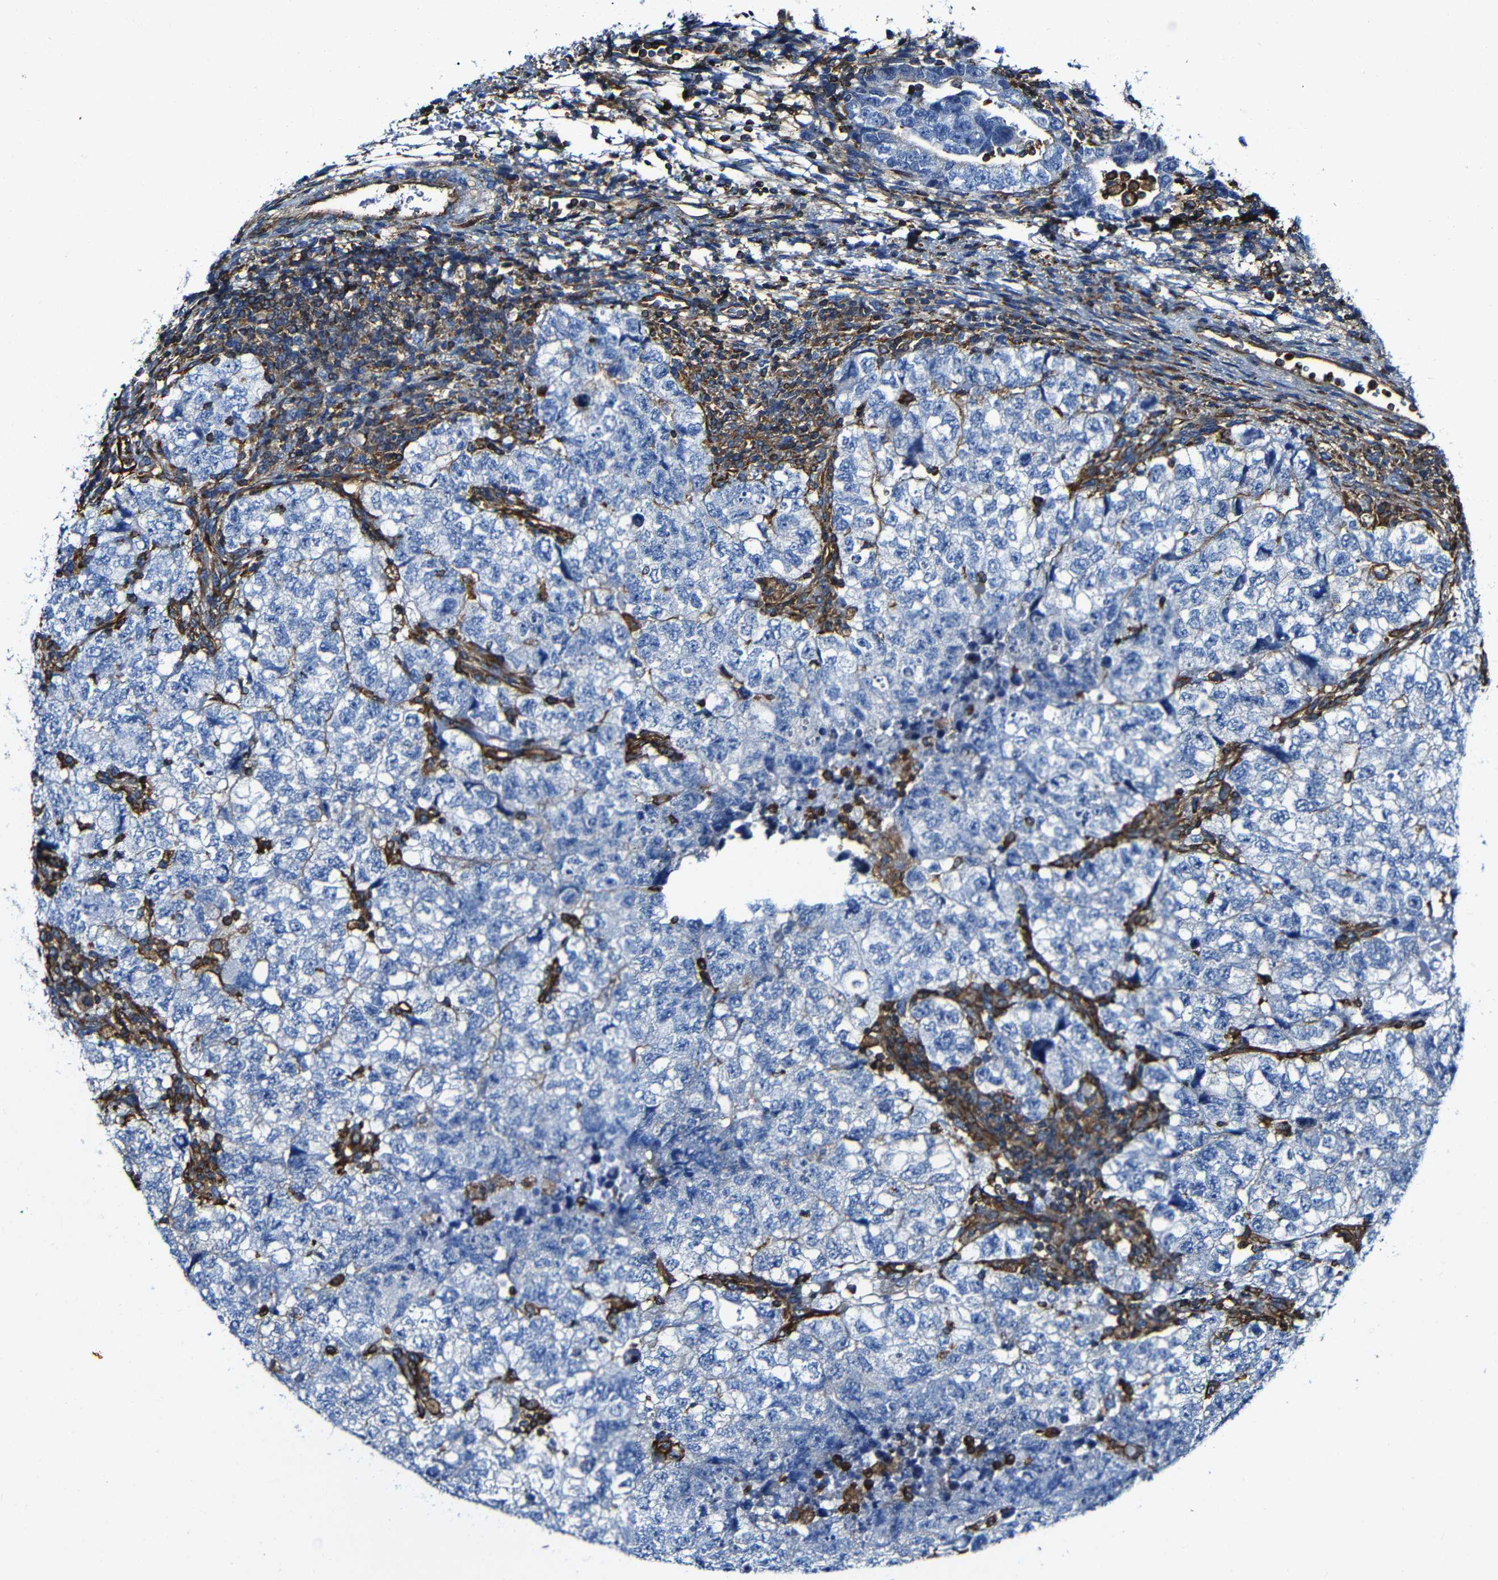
{"staining": {"intensity": "negative", "quantity": "none", "location": "none"}, "tissue": "testis cancer", "cell_type": "Tumor cells", "image_type": "cancer", "snomed": [{"axis": "morphology", "description": "Carcinoma, Embryonal, NOS"}, {"axis": "topography", "description": "Testis"}], "caption": "Immunohistochemical staining of testis embryonal carcinoma exhibits no significant expression in tumor cells.", "gene": "MSN", "patient": {"sex": "male", "age": 36}}